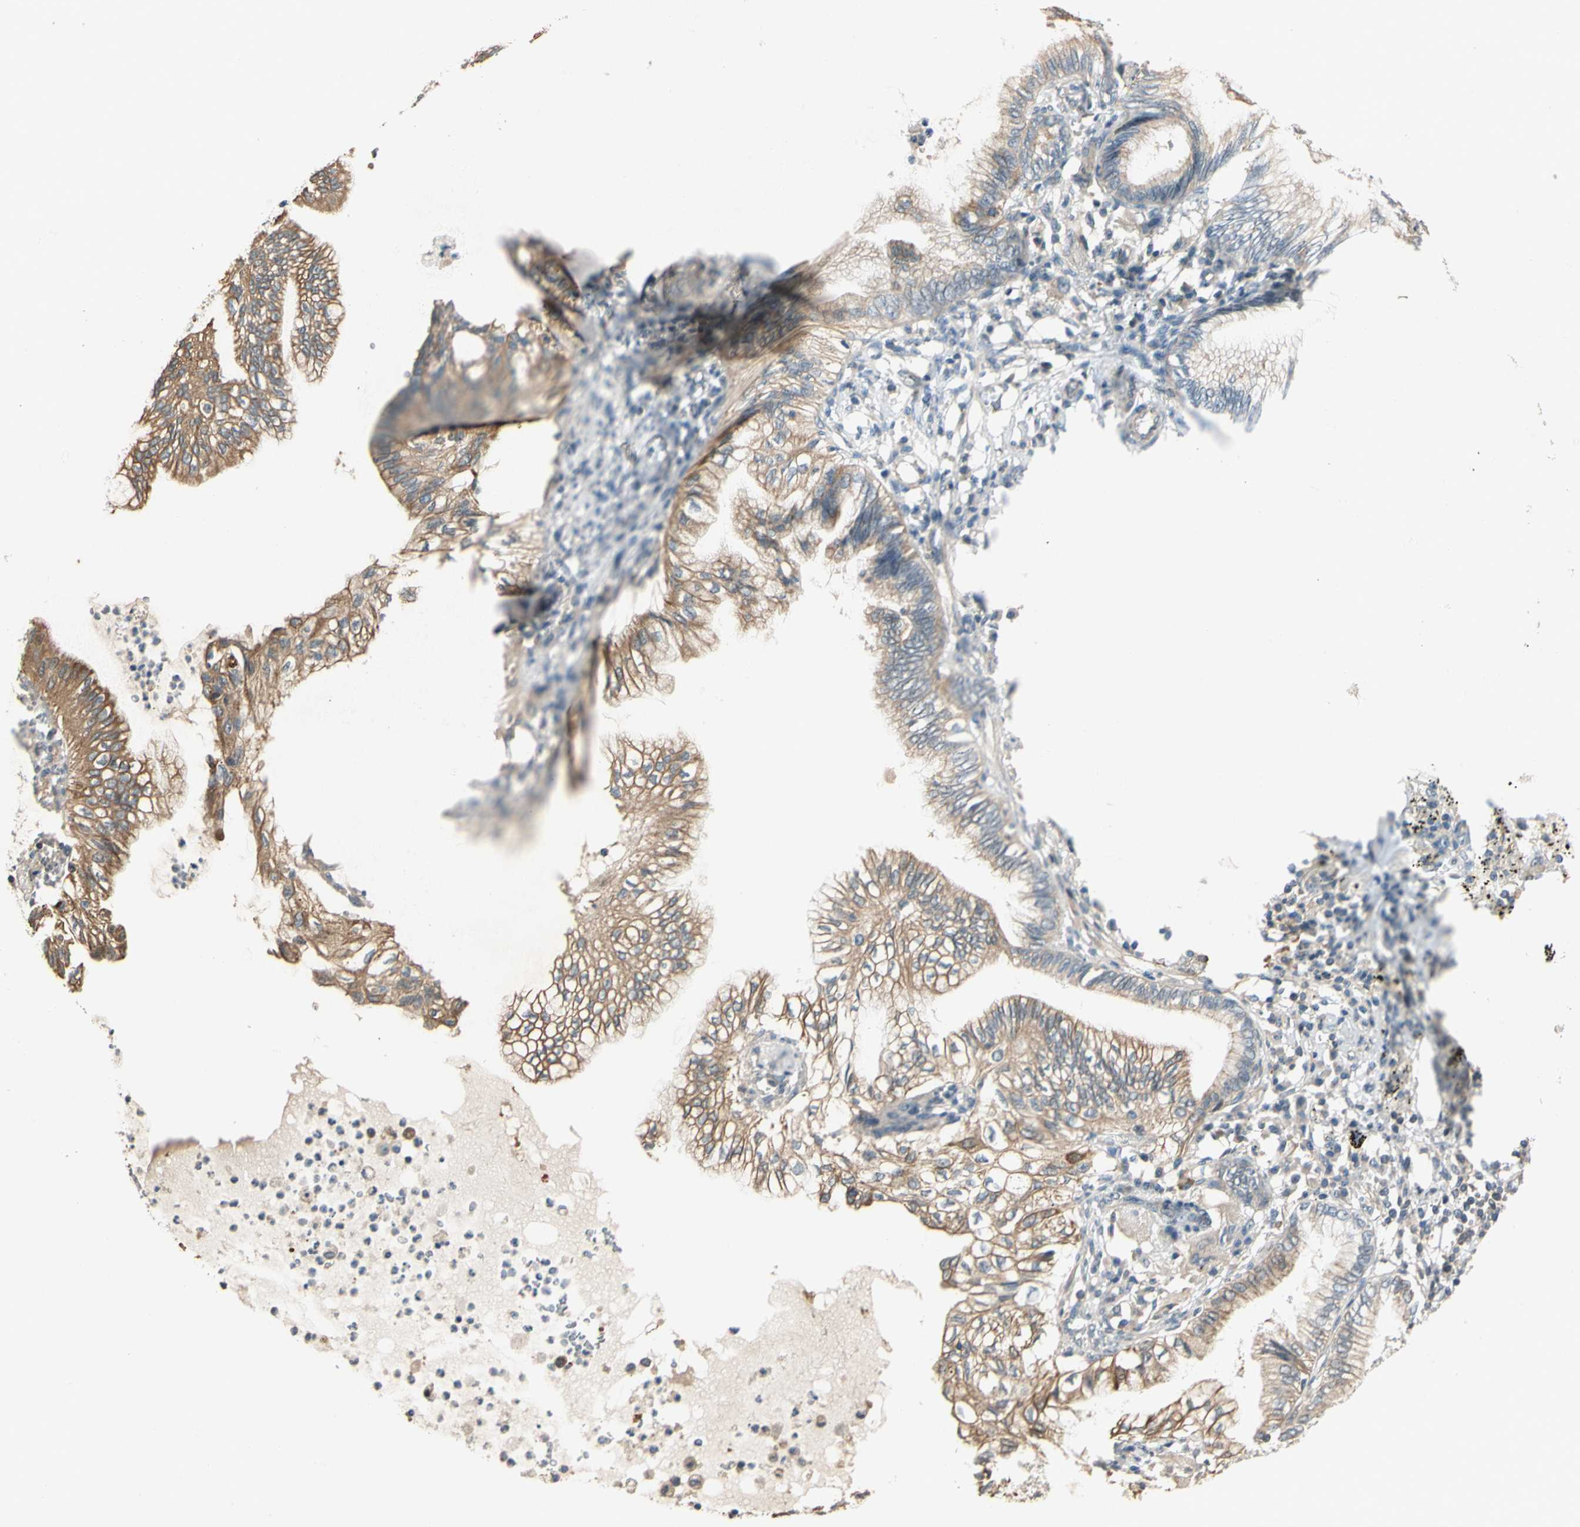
{"staining": {"intensity": "moderate", "quantity": ">75%", "location": "cytoplasmic/membranous"}, "tissue": "lung cancer", "cell_type": "Tumor cells", "image_type": "cancer", "snomed": [{"axis": "morphology", "description": "Normal tissue, NOS"}, {"axis": "morphology", "description": "Adenocarcinoma, NOS"}, {"axis": "topography", "description": "Bronchus"}, {"axis": "topography", "description": "Lung"}], "caption": "Protein staining shows moderate cytoplasmic/membranous expression in about >75% of tumor cells in lung adenocarcinoma.", "gene": "MAP3K7", "patient": {"sex": "female", "age": 70}}